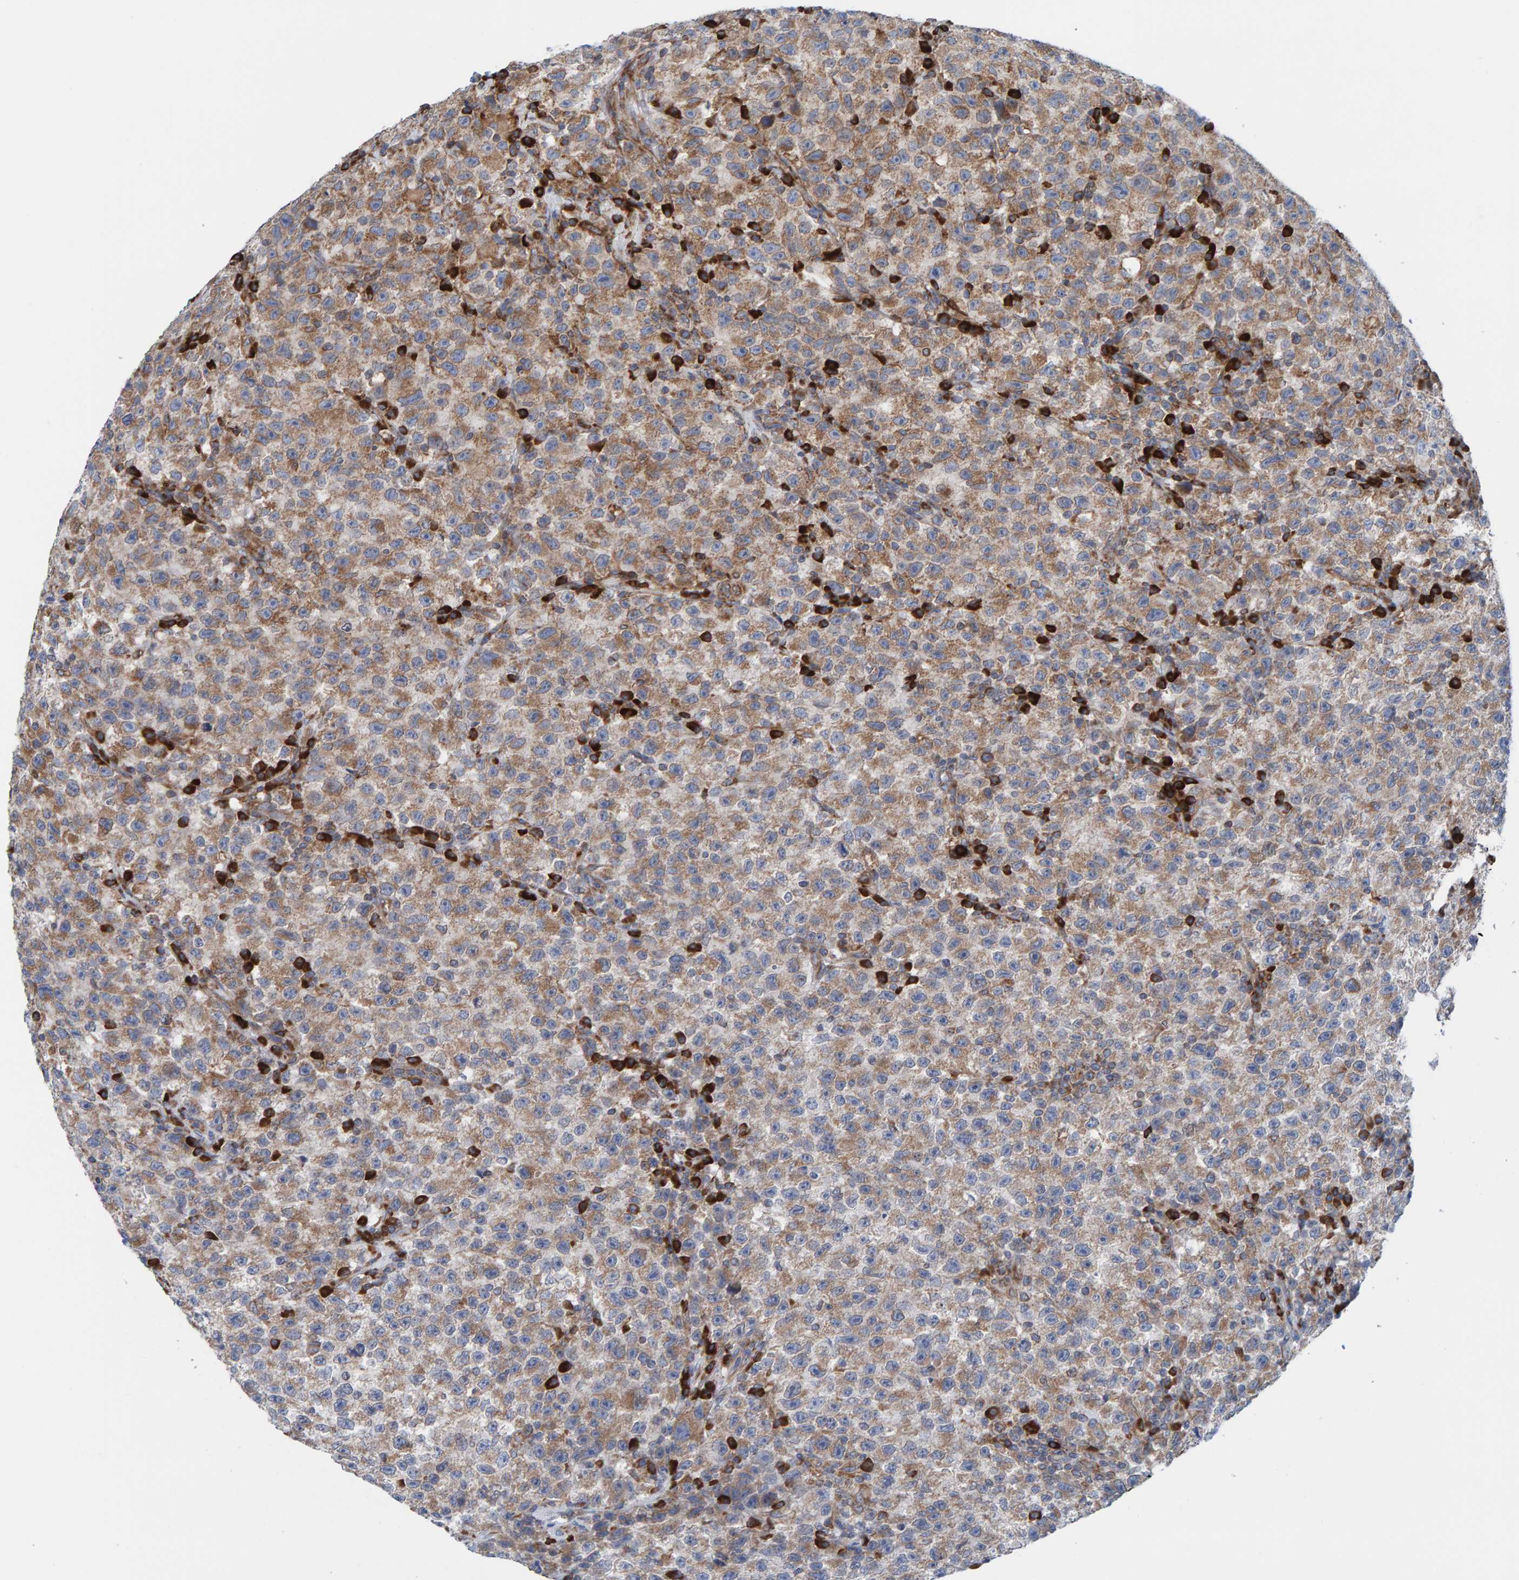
{"staining": {"intensity": "weak", "quantity": ">75%", "location": "cytoplasmic/membranous"}, "tissue": "testis cancer", "cell_type": "Tumor cells", "image_type": "cancer", "snomed": [{"axis": "morphology", "description": "Seminoma, NOS"}, {"axis": "topography", "description": "Testis"}], "caption": "Immunohistochemistry image of human seminoma (testis) stained for a protein (brown), which reveals low levels of weak cytoplasmic/membranous expression in approximately >75% of tumor cells.", "gene": "CDK5RAP3", "patient": {"sex": "male", "age": 22}}